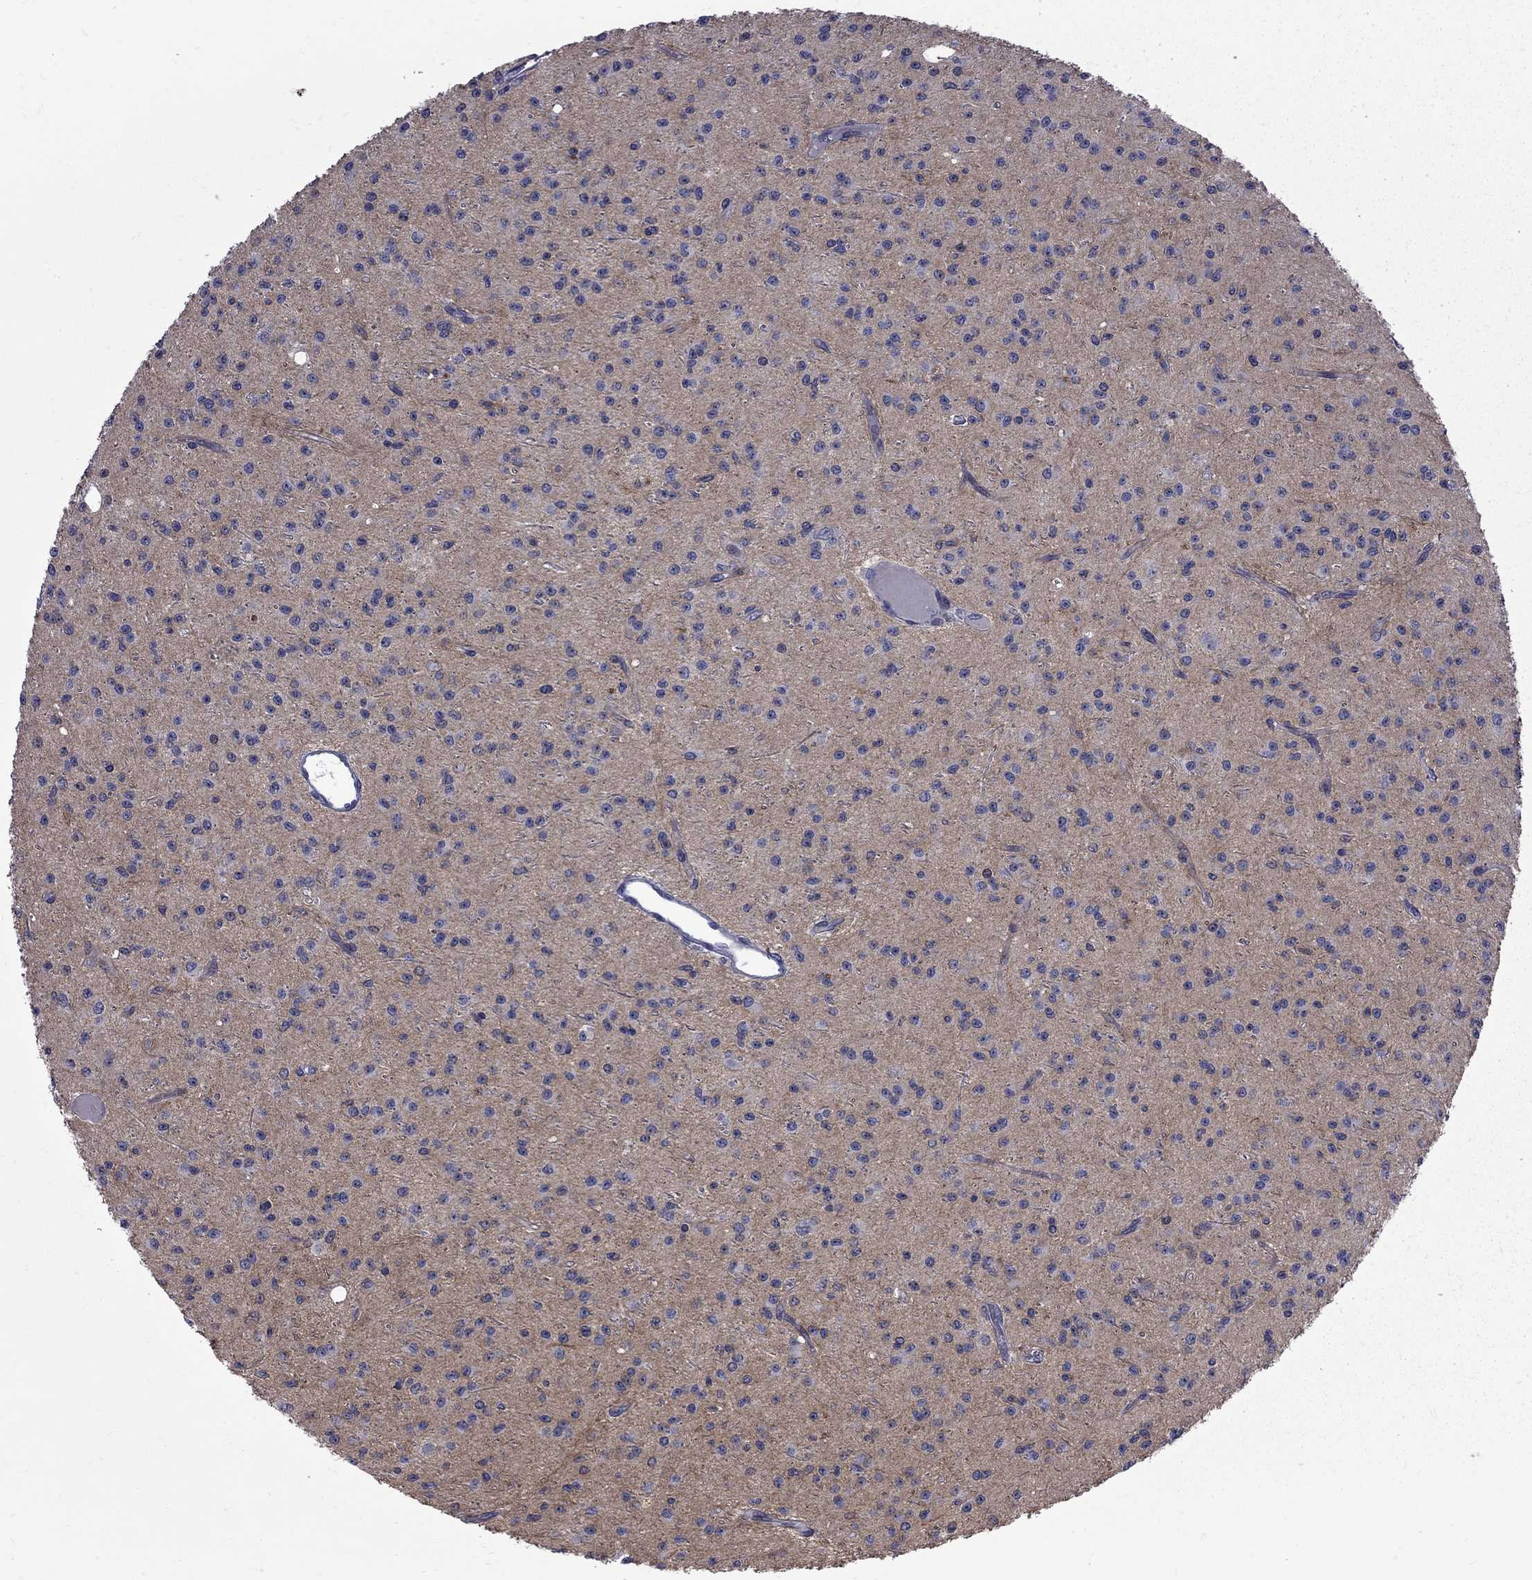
{"staining": {"intensity": "negative", "quantity": "none", "location": "none"}, "tissue": "glioma", "cell_type": "Tumor cells", "image_type": "cancer", "snomed": [{"axis": "morphology", "description": "Glioma, malignant, Low grade"}, {"axis": "topography", "description": "Brain"}], "caption": "Immunohistochemistry (IHC) histopathology image of neoplastic tissue: human malignant glioma (low-grade) stained with DAB (3,3'-diaminobenzidine) shows no significant protein positivity in tumor cells.", "gene": "NRARP", "patient": {"sex": "male", "age": 27}}